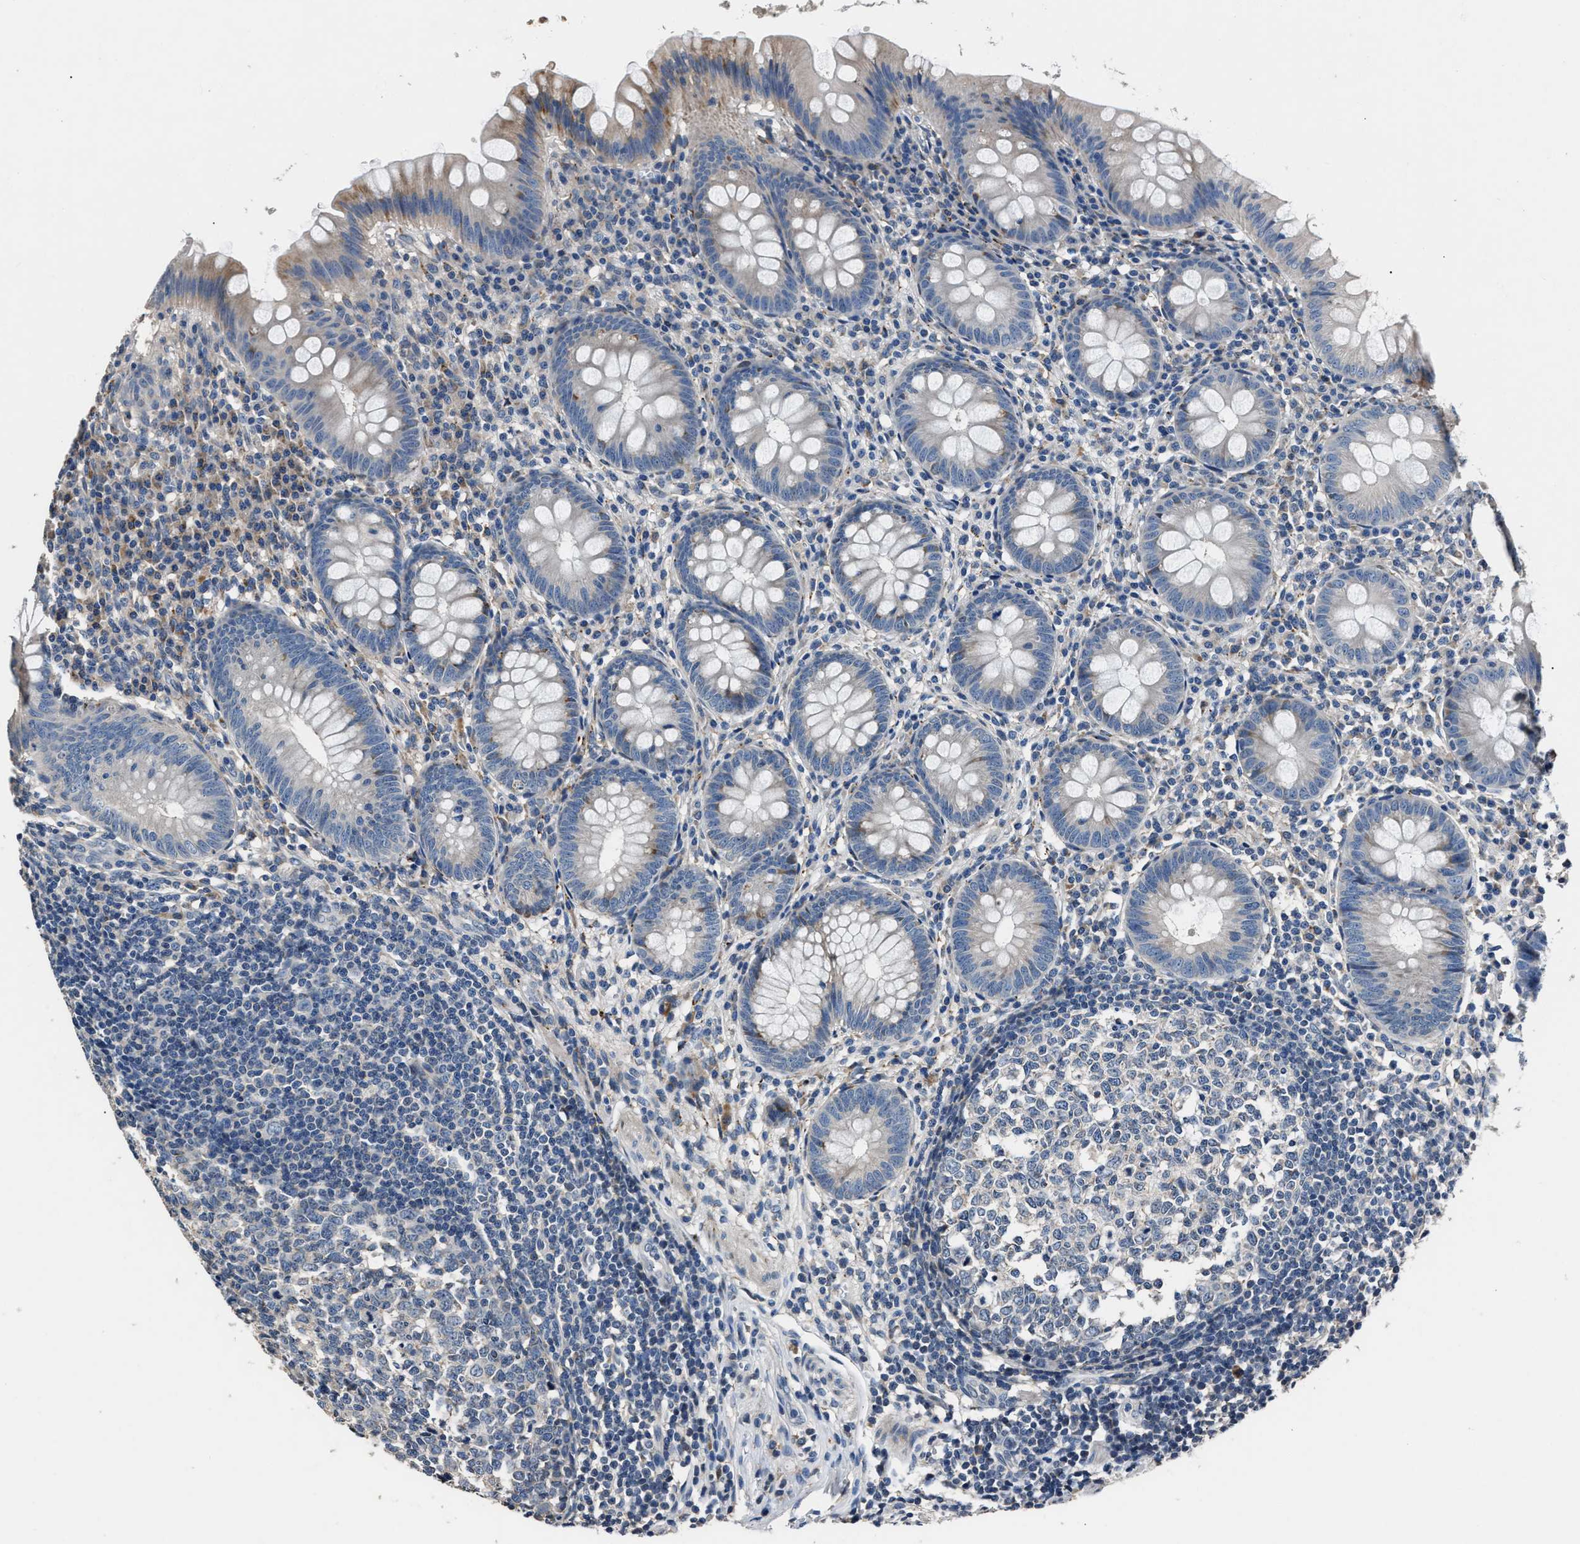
{"staining": {"intensity": "weak", "quantity": "<25%", "location": "cytoplasmic/membranous"}, "tissue": "appendix", "cell_type": "Glandular cells", "image_type": "normal", "snomed": [{"axis": "morphology", "description": "Normal tissue, NOS"}, {"axis": "topography", "description": "Appendix"}], "caption": "Immunohistochemistry image of normal appendix: appendix stained with DAB shows no significant protein expression in glandular cells.", "gene": "DNAJC24", "patient": {"sex": "male", "age": 56}}